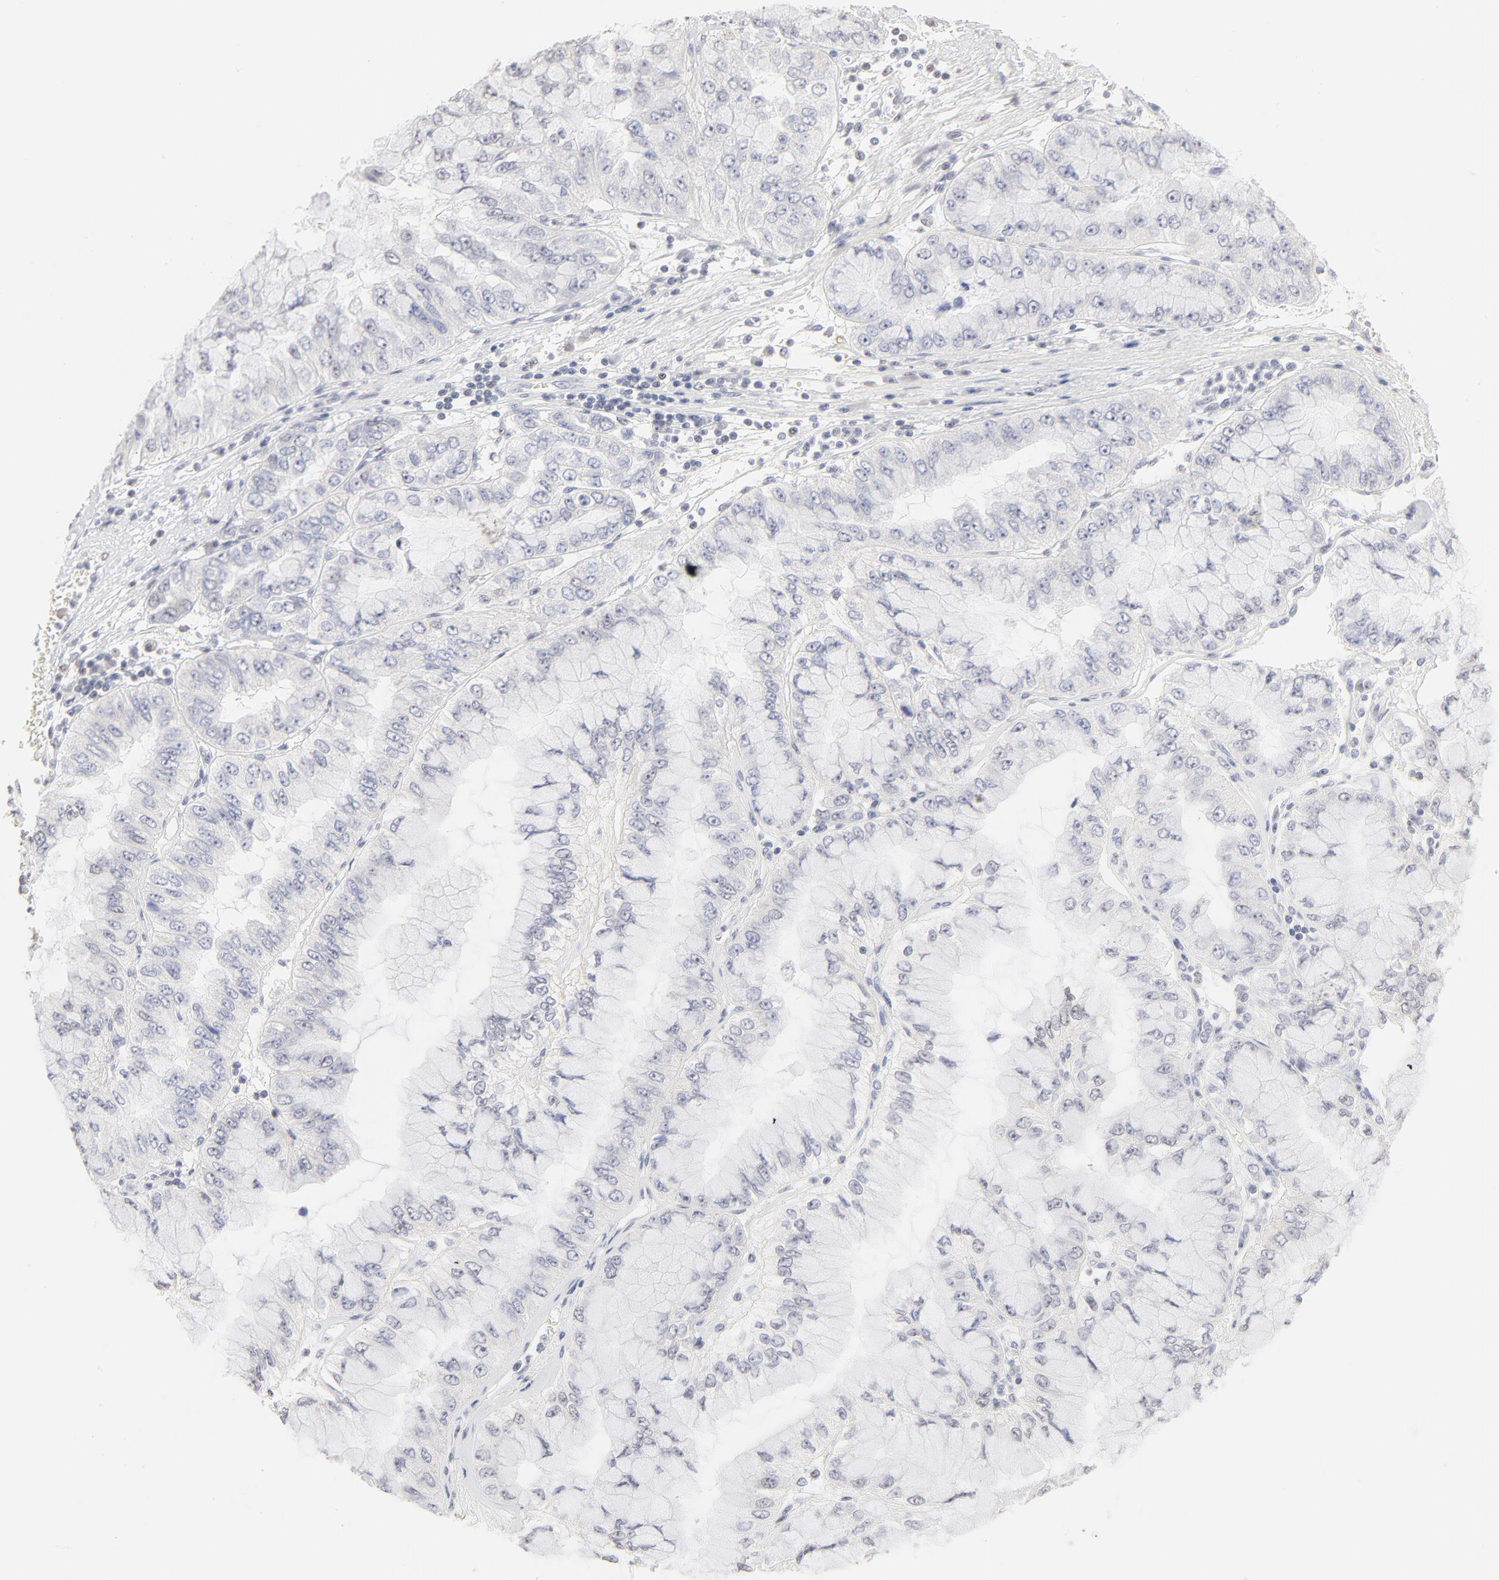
{"staining": {"intensity": "negative", "quantity": "none", "location": "none"}, "tissue": "liver cancer", "cell_type": "Tumor cells", "image_type": "cancer", "snomed": [{"axis": "morphology", "description": "Cholangiocarcinoma"}, {"axis": "topography", "description": "Liver"}], "caption": "High magnification brightfield microscopy of cholangiocarcinoma (liver) stained with DAB (3,3'-diaminobenzidine) (brown) and counterstained with hematoxylin (blue): tumor cells show no significant positivity. The staining was performed using DAB (3,3'-diaminobenzidine) to visualize the protein expression in brown, while the nuclei were stained in blue with hematoxylin (Magnification: 20x).", "gene": "NFIL3", "patient": {"sex": "female", "age": 79}}